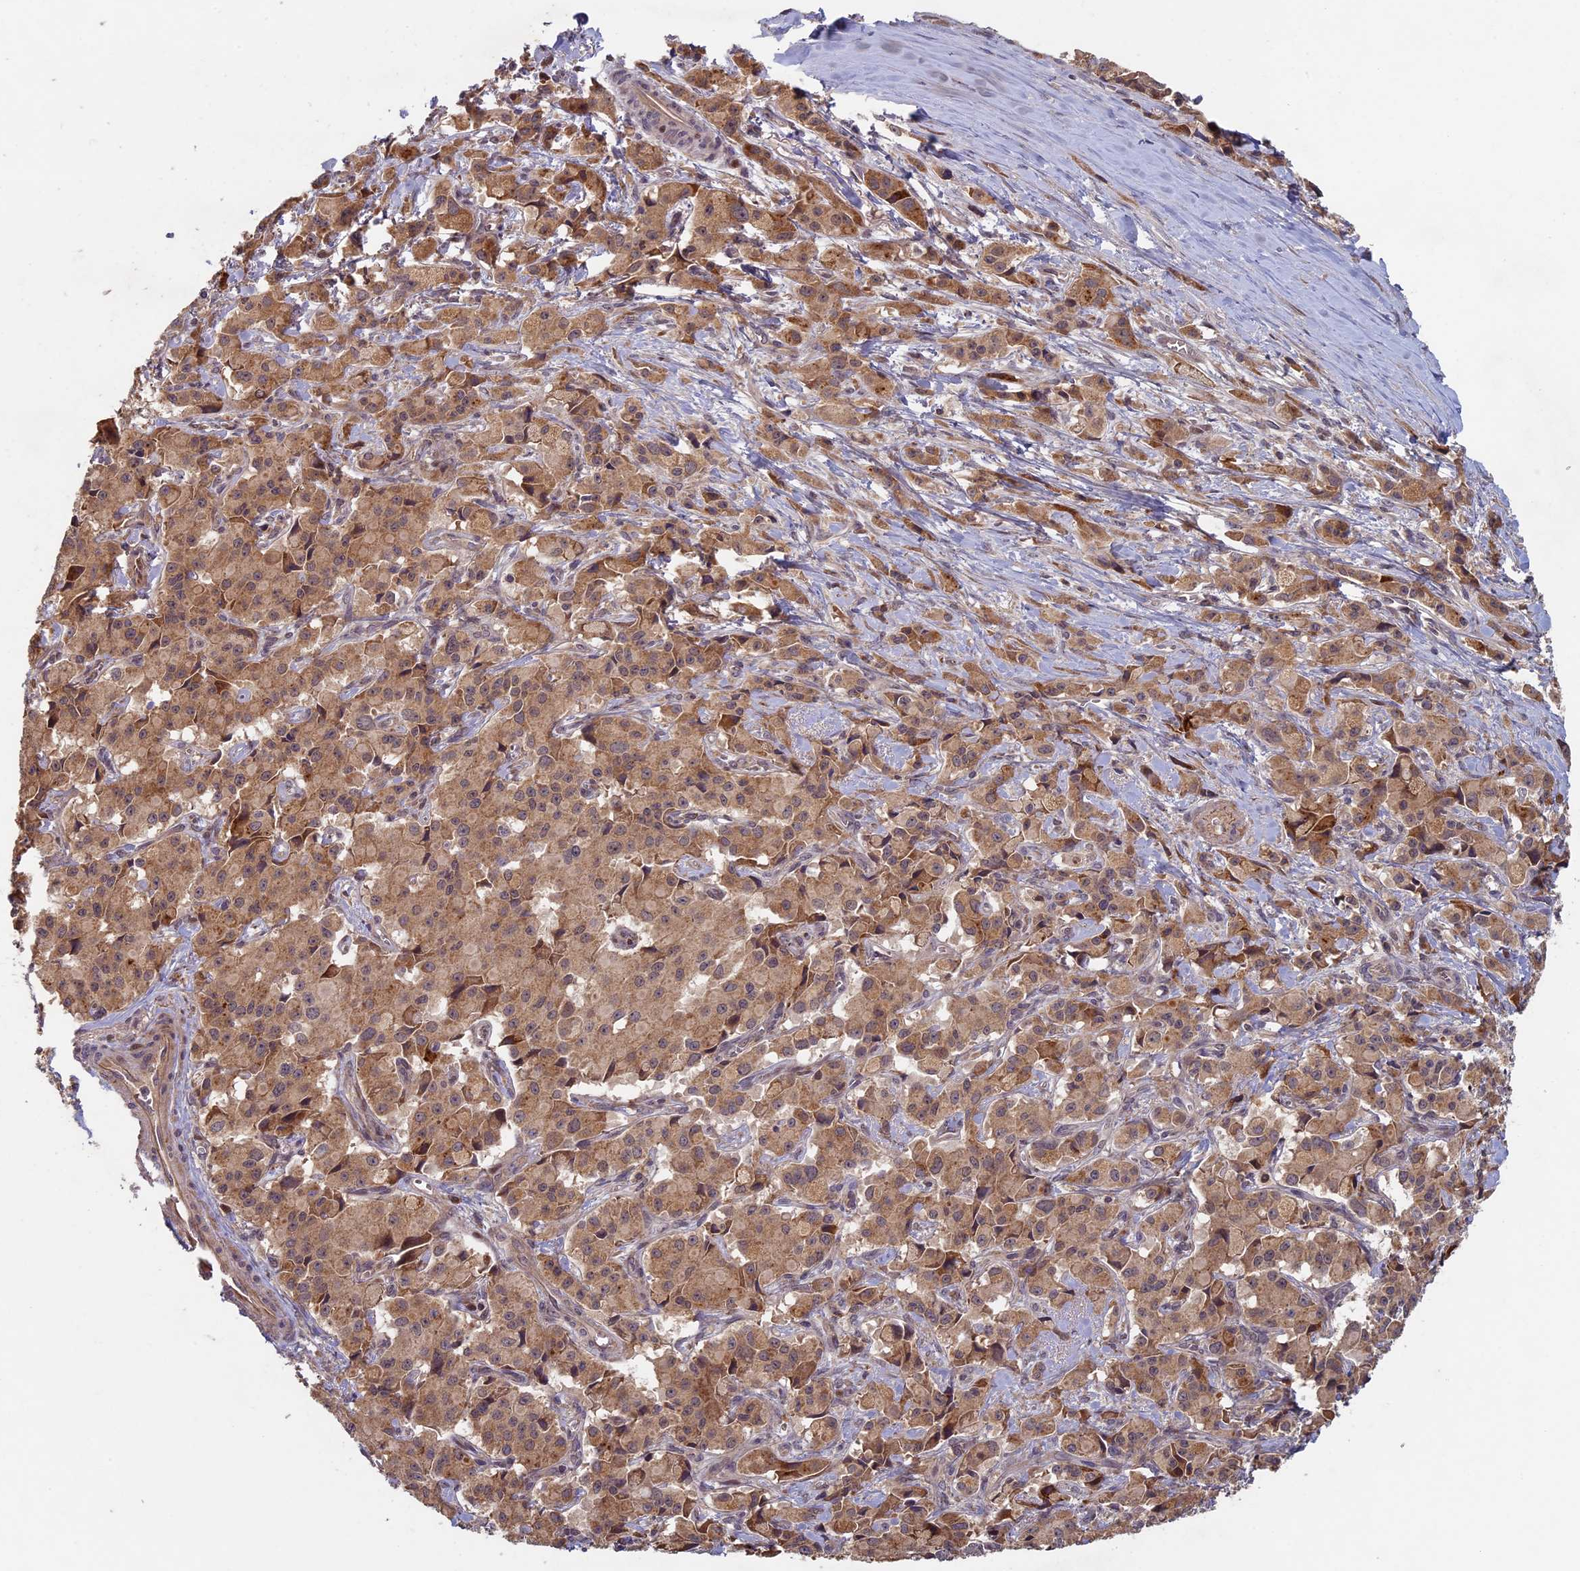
{"staining": {"intensity": "moderate", "quantity": "<25%", "location": "cytoplasmic/membranous"}, "tissue": "pancreatic cancer", "cell_type": "Tumor cells", "image_type": "cancer", "snomed": [{"axis": "morphology", "description": "Adenocarcinoma, NOS"}, {"axis": "topography", "description": "Pancreas"}], "caption": "Tumor cells reveal low levels of moderate cytoplasmic/membranous expression in approximately <25% of cells in human adenocarcinoma (pancreatic). (Stains: DAB (3,3'-diaminobenzidine) in brown, nuclei in blue, Microscopy: brightfield microscopy at high magnification).", "gene": "RCCD1", "patient": {"sex": "male", "age": 65}}